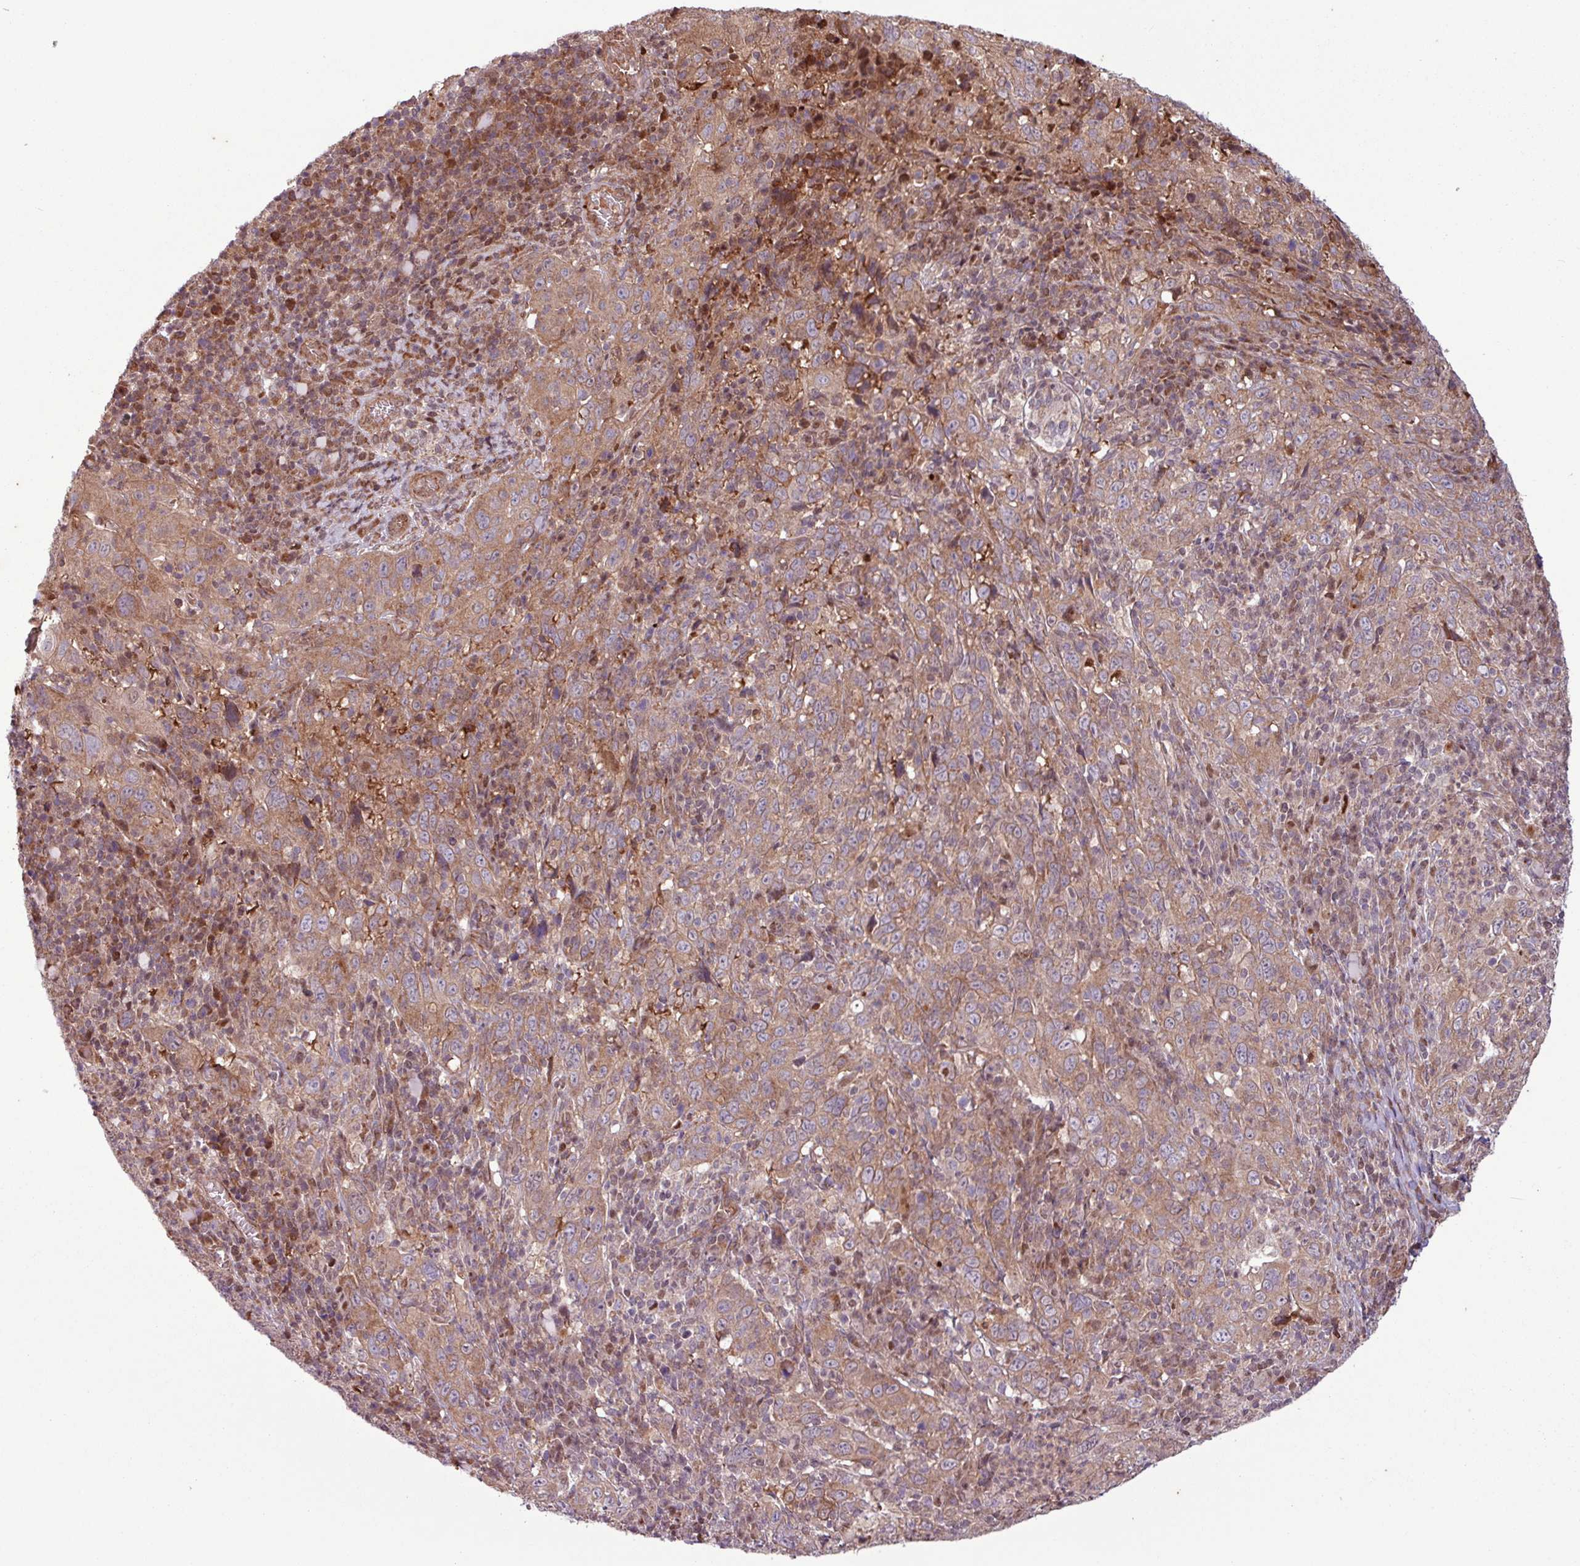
{"staining": {"intensity": "moderate", "quantity": ">75%", "location": "cytoplasmic/membranous"}, "tissue": "cervical cancer", "cell_type": "Tumor cells", "image_type": "cancer", "snomed": [{"axis": "morphology", "description": "Squamous cell carcinoma, NOS"}, {"axis": "topography", "description": "Cervix"}], "caption": "Tumor cells reveal medium levels of moderate cytoplasmic/membranous positivity in approximately >75% of cells in human cervical cancer (squamous cell carcinoma).", "gene": "PDPR", "patient": {"sex": "female", "age": 46}}